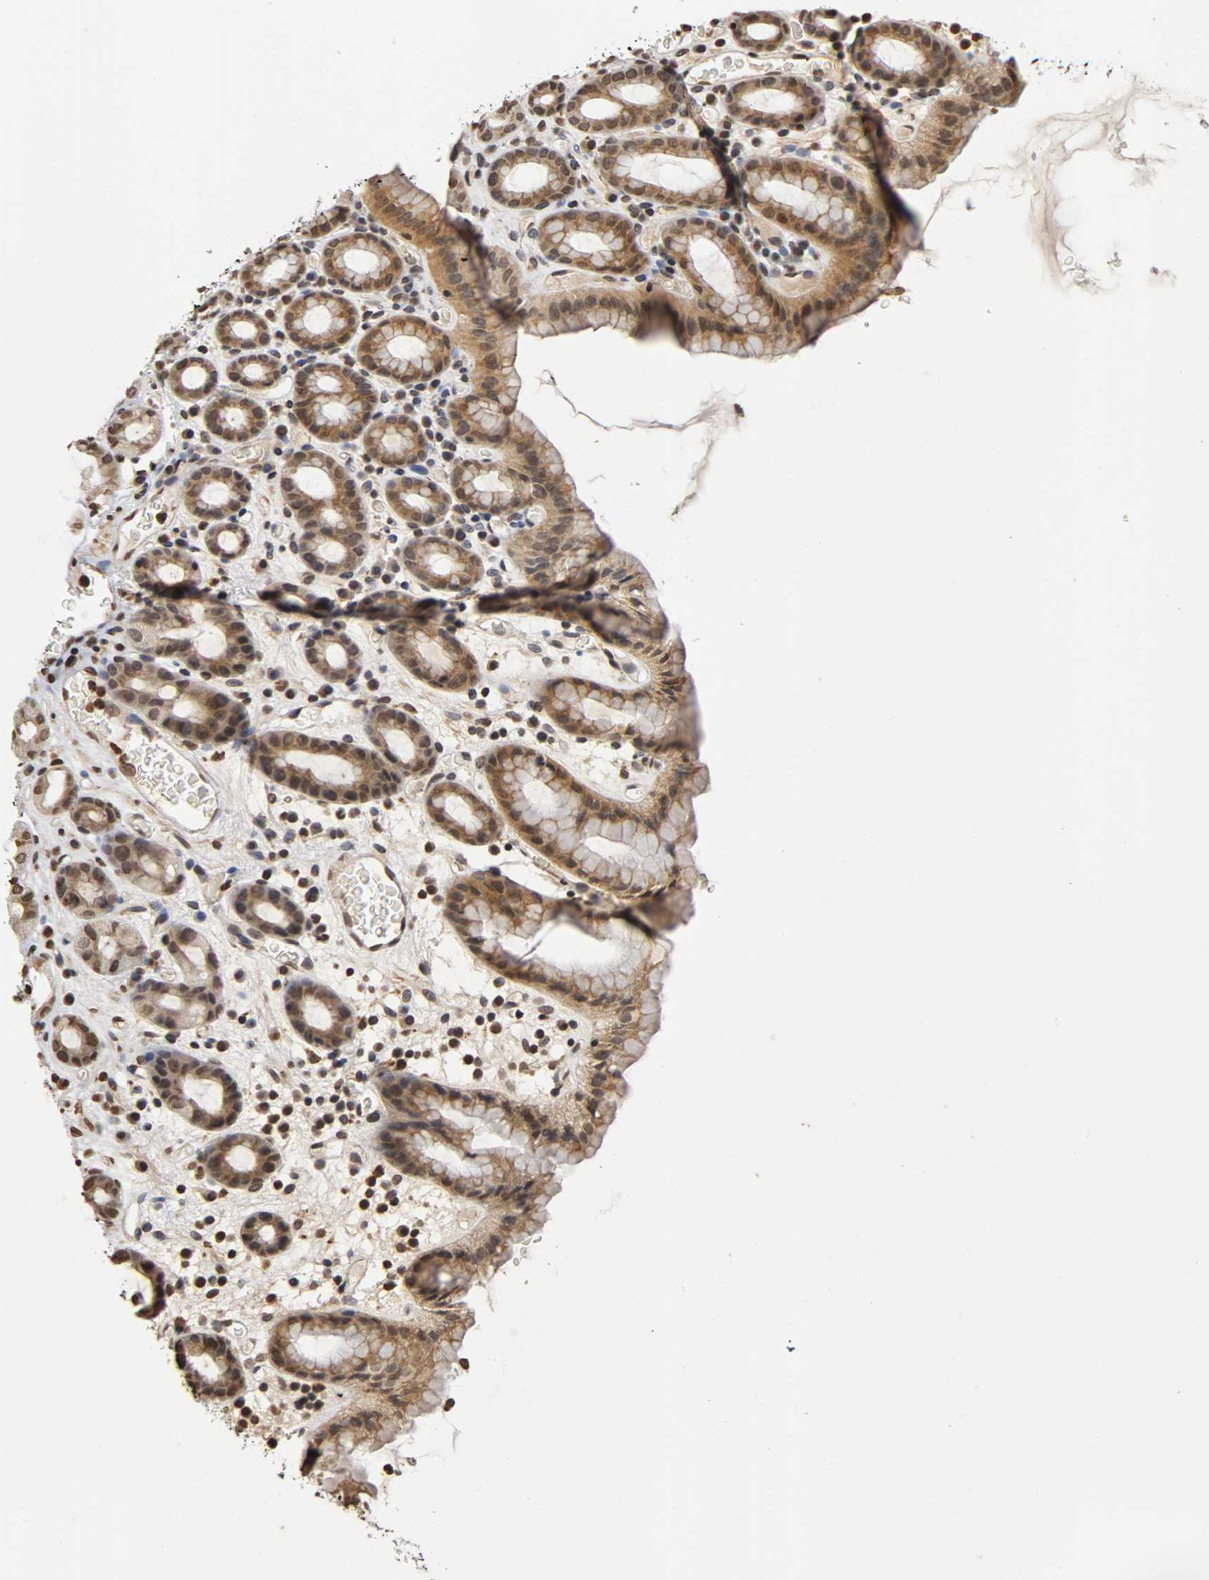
{"staining": {"intensity": "moderate", "quantity": ">75%", "location": "cytoplasmic/membranous,nuclear"}, "tissue": "stomach", "cell_type": "Glandular cells", "image_type": "normal", "snomed": [{"axis": "morphology", "description": "Normal tissue, NOS"}, {"axis": "topography", "description": "Stomach, upper"}], "caption": "The micrograph reveals immunohistochemical staining of normal stomach. There is moderate cytoplasmic/membranous,nuclear staining is appreciated in about >75% of glandular cells.", "gene": "ERCC2", "patient": {"sex": "male", "age": 68}}